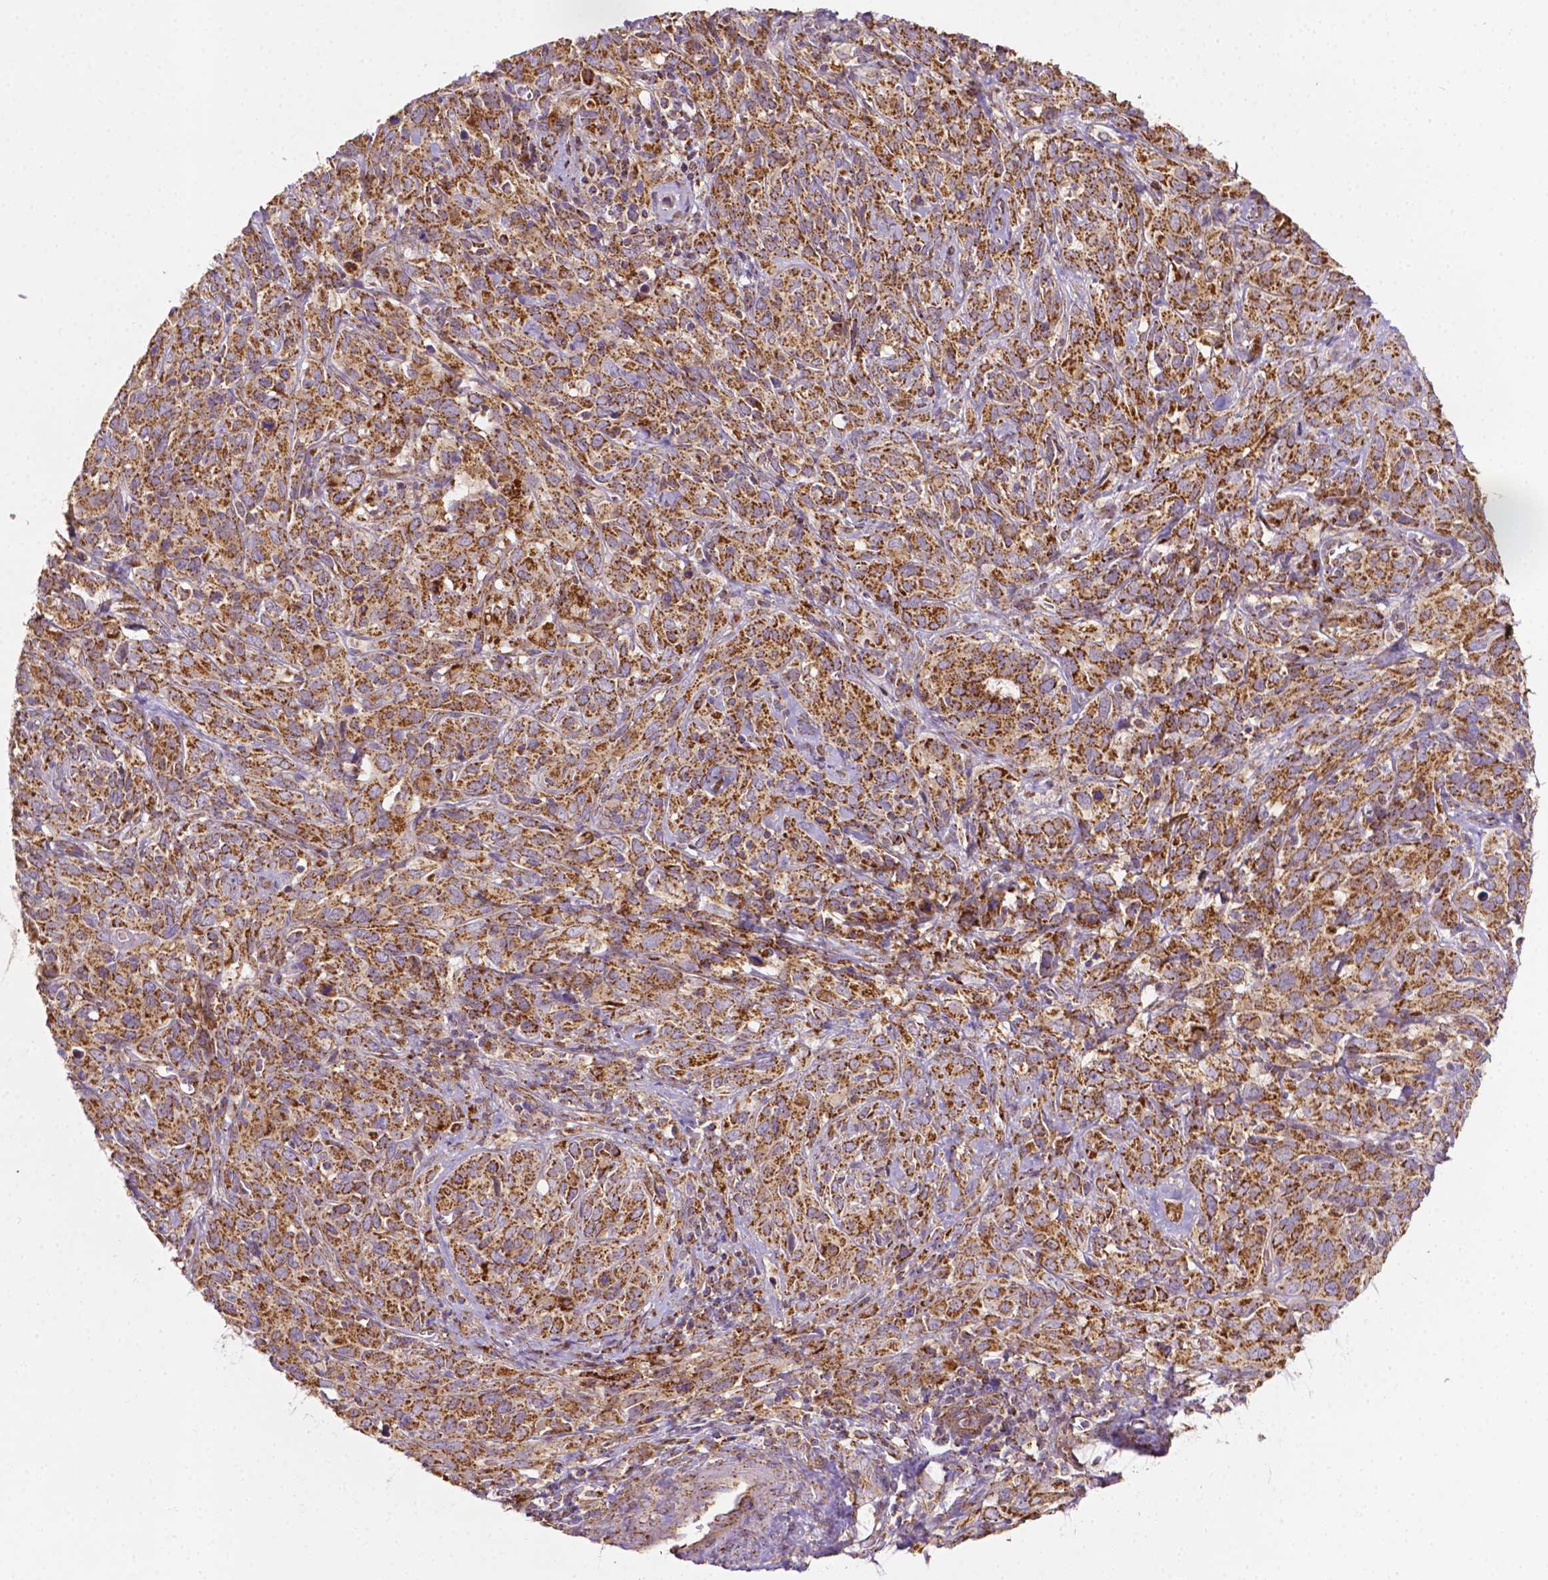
{"staining": {"intensity": "strong", "quantity": ">75%", "location": "cytoplasmic/membranous"}, "tissue": "cervical cancer", "cell_type": "Tumor cells", "image_type": "cancer", "snomed": [{"axis": "morphology", "description": "Normal tissue, NOS"}, {"axis": "morphology", "description": "Squamous cell carcinoma, NOS"}, {"axis": "topography", "description": "Cervix"}], "caption": "Tumor cells reveal high levels of strong cytoplasmic/membranous expression in approximately >75% of cells in human cervical squamous cell carcinoma. The protein of interest is stained brown, and the nuclei are stained in blue (DAB (3,3'-diaminobenzidine) IHC with brightfield microscopy, high magnification).", "gene": "ILVBL", "patient": {"sex": "female", "age": 51}}